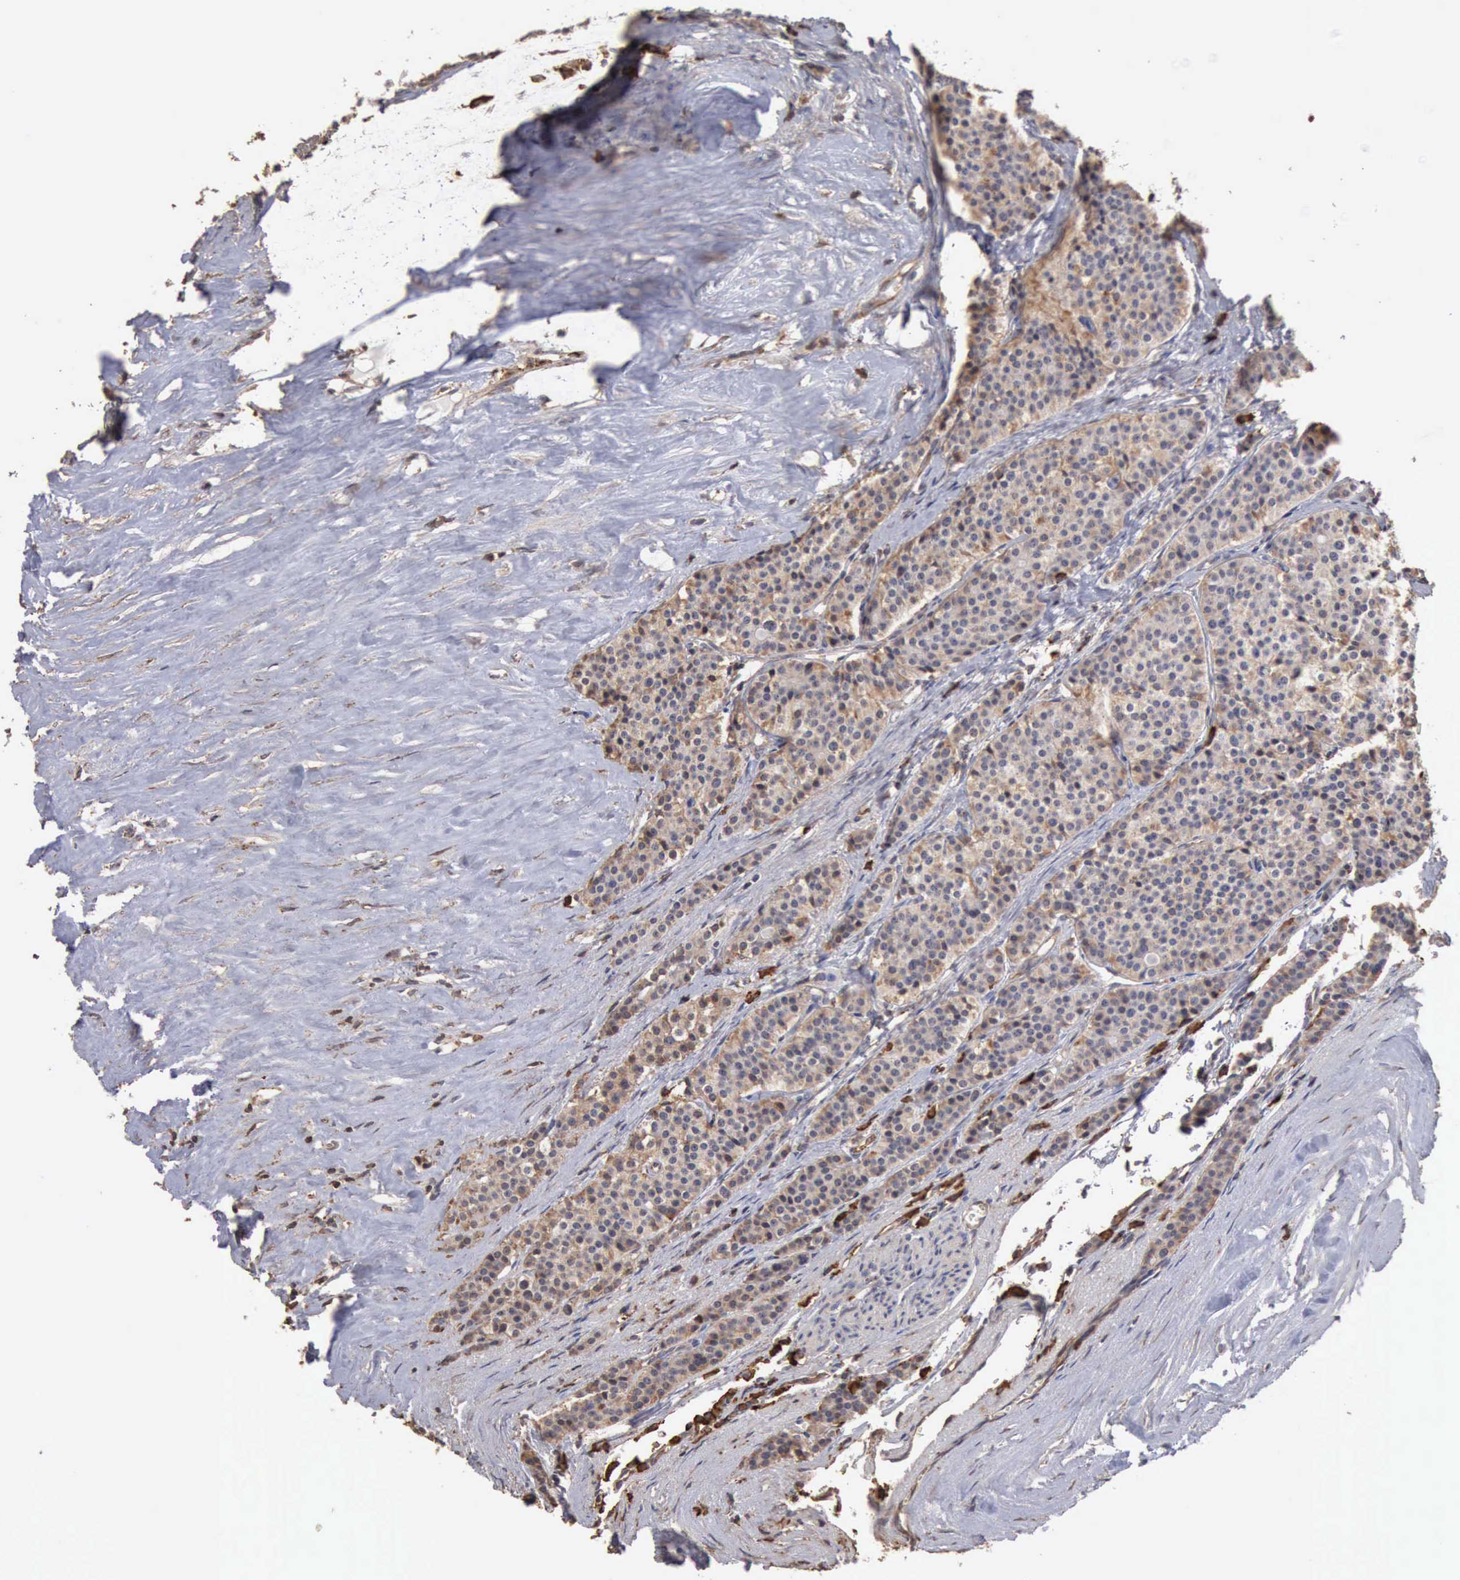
{"staining": {"intensity": "weak", "quantity": ">75%", "location": "cytoplasmic/membranous"}, "tissue": "carcinoid", "cell_type": "Tumor cells", "image_type": "cancer", "snomed": [{"axis": "morphology", "description": "Carcinoid, malignant, NOS"}, {"axis": "topography", "description": "Small intestine"}], "caption": "Immunohistochemistry (IHC) (DAB) staining of malignant carcinoid shows weak cytoplasmic/membranous protein expression in approximately >75% of tumor cells.", "gene": "GPR101", "patient": {"sex": "male", "age": 63}}